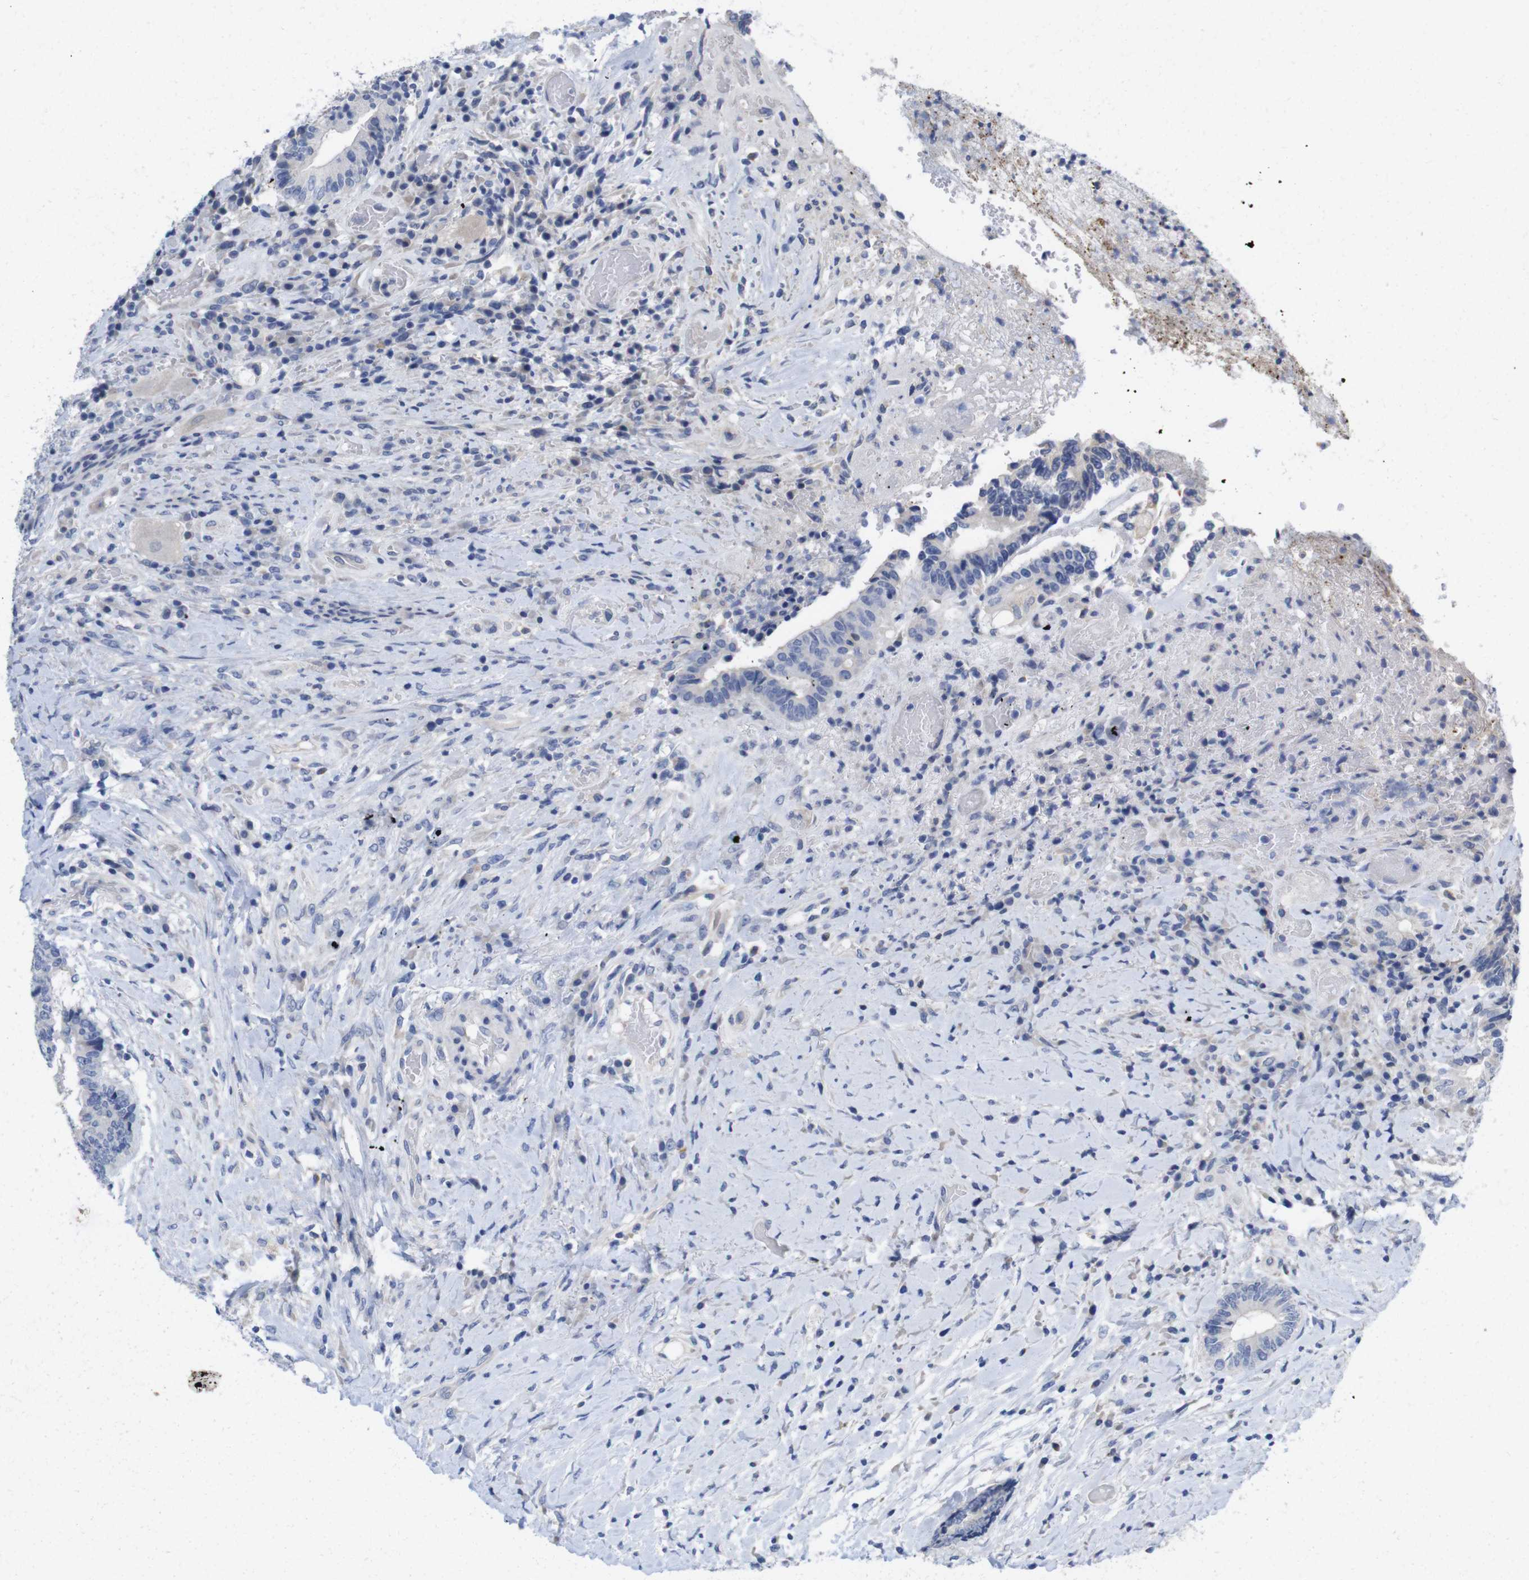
{"staining": {"intensity": "negative", "quantity": "none", "location": "none"}, "tissue": "colorectal cancer", "cell_type": "Tumor cells", "image_type": "cancer", "snomed": [{"axis": "morphology", "description": "Adenocarcinoma, NOS"}, {"axis": "topography", "description": "Rectum"}], "caption": "The immunohistochemistry (IHC) image has no significant positivity in tumor cells of colorectal cancer (adenocarcinoma) tissue.", "gene": "TNNI3", "patient": {"sex": "male", "age": 63}}